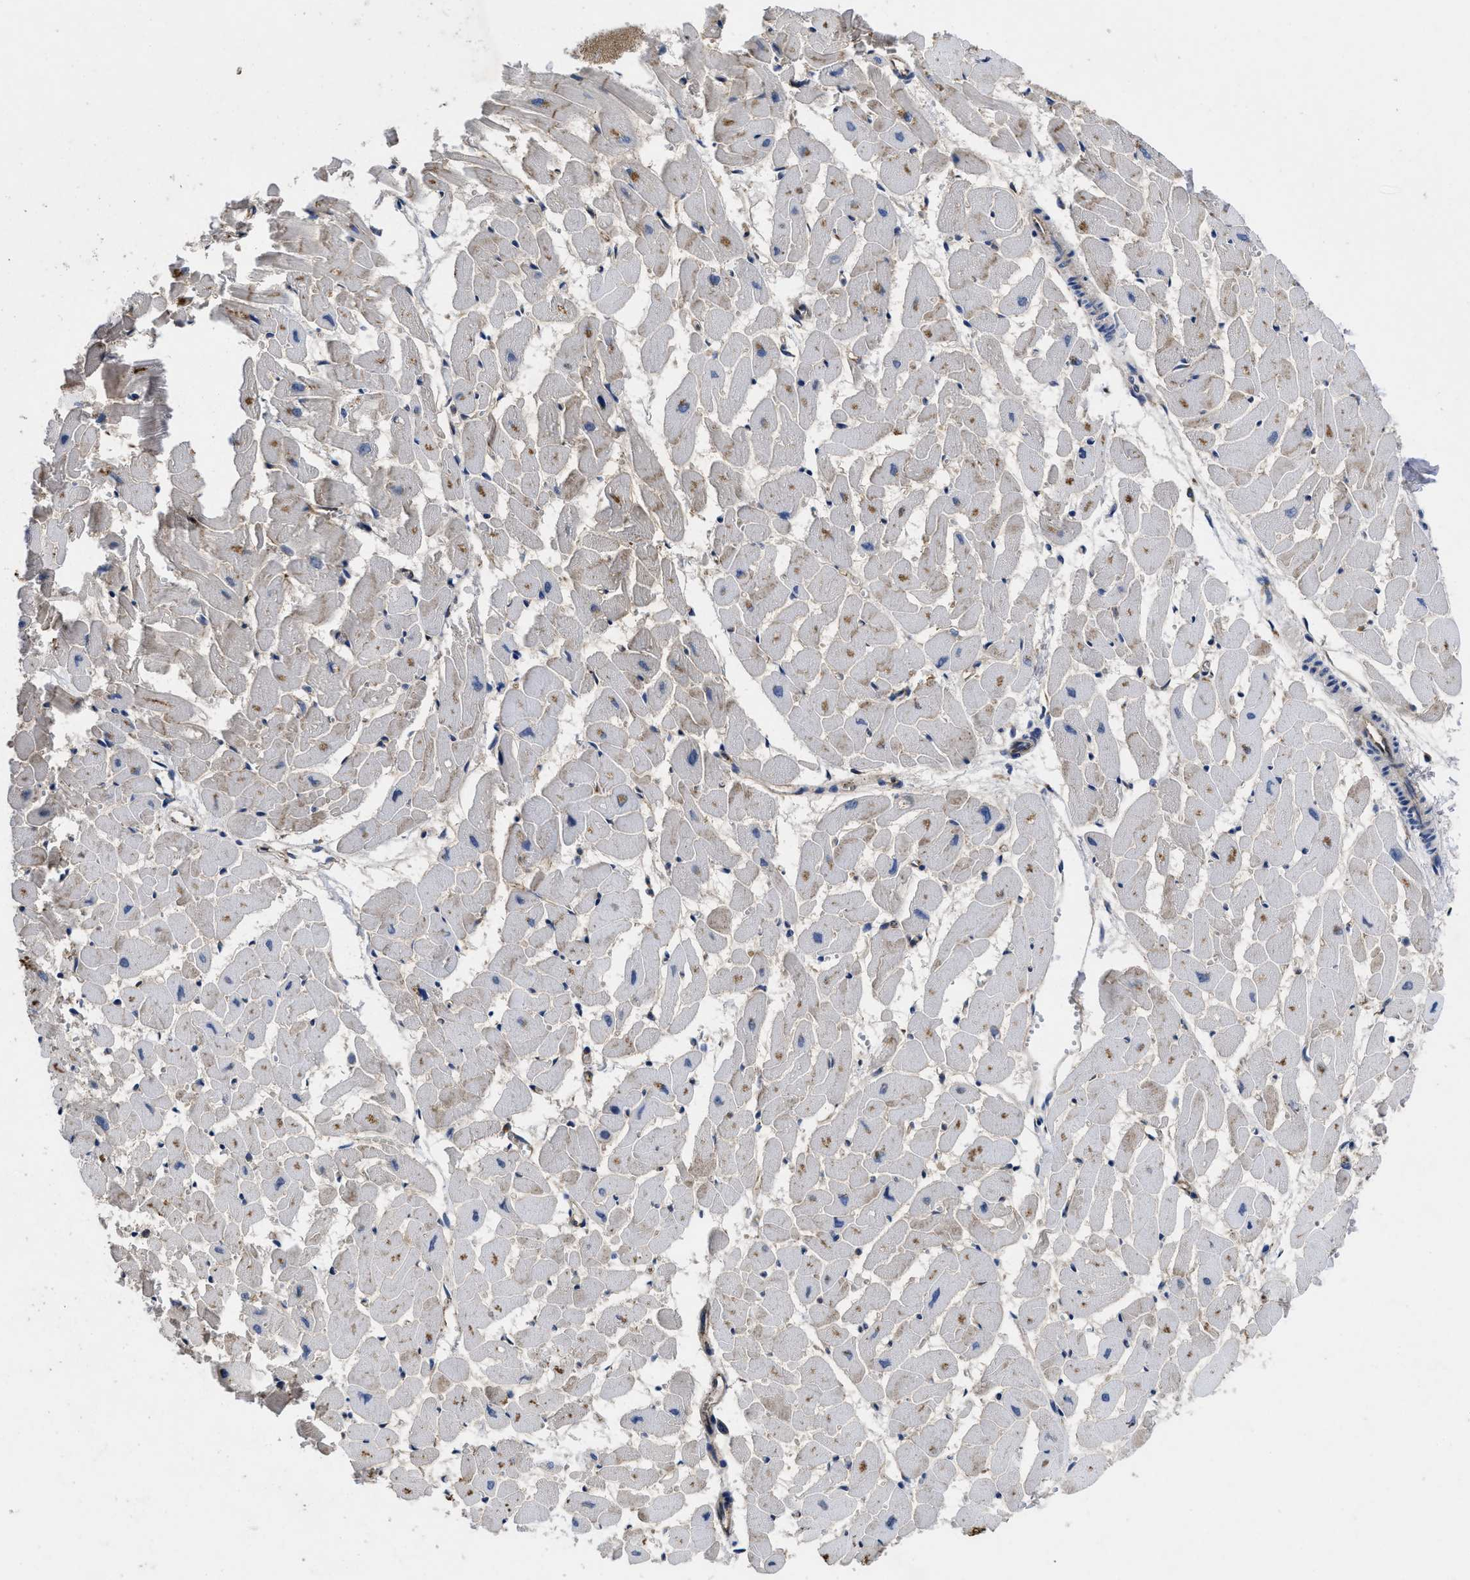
{"staining": {"intensity": "moderate", "quantity": "25%-75%", "location": "cytoplasmic/membranous"}, "tissue": "heart muscle", "cell_type": "Cardiomyocytes", "image_type": "normal", "snomed": [{"axis": "morphology", "description": "Normal tissue, NOS"}, {"axis": "topography", "description": "Heart"}], "caption": "Immunohistochemistry (IHC) micrograph of normal heart muscle stained for a protein (brown), which reveals medium levels of moderate cytoplasmic/membranous expression in about 25%-75% of cardiomyocytes.", "gene": "PKD2", "patient": {"sex": "female", "age": 19}}